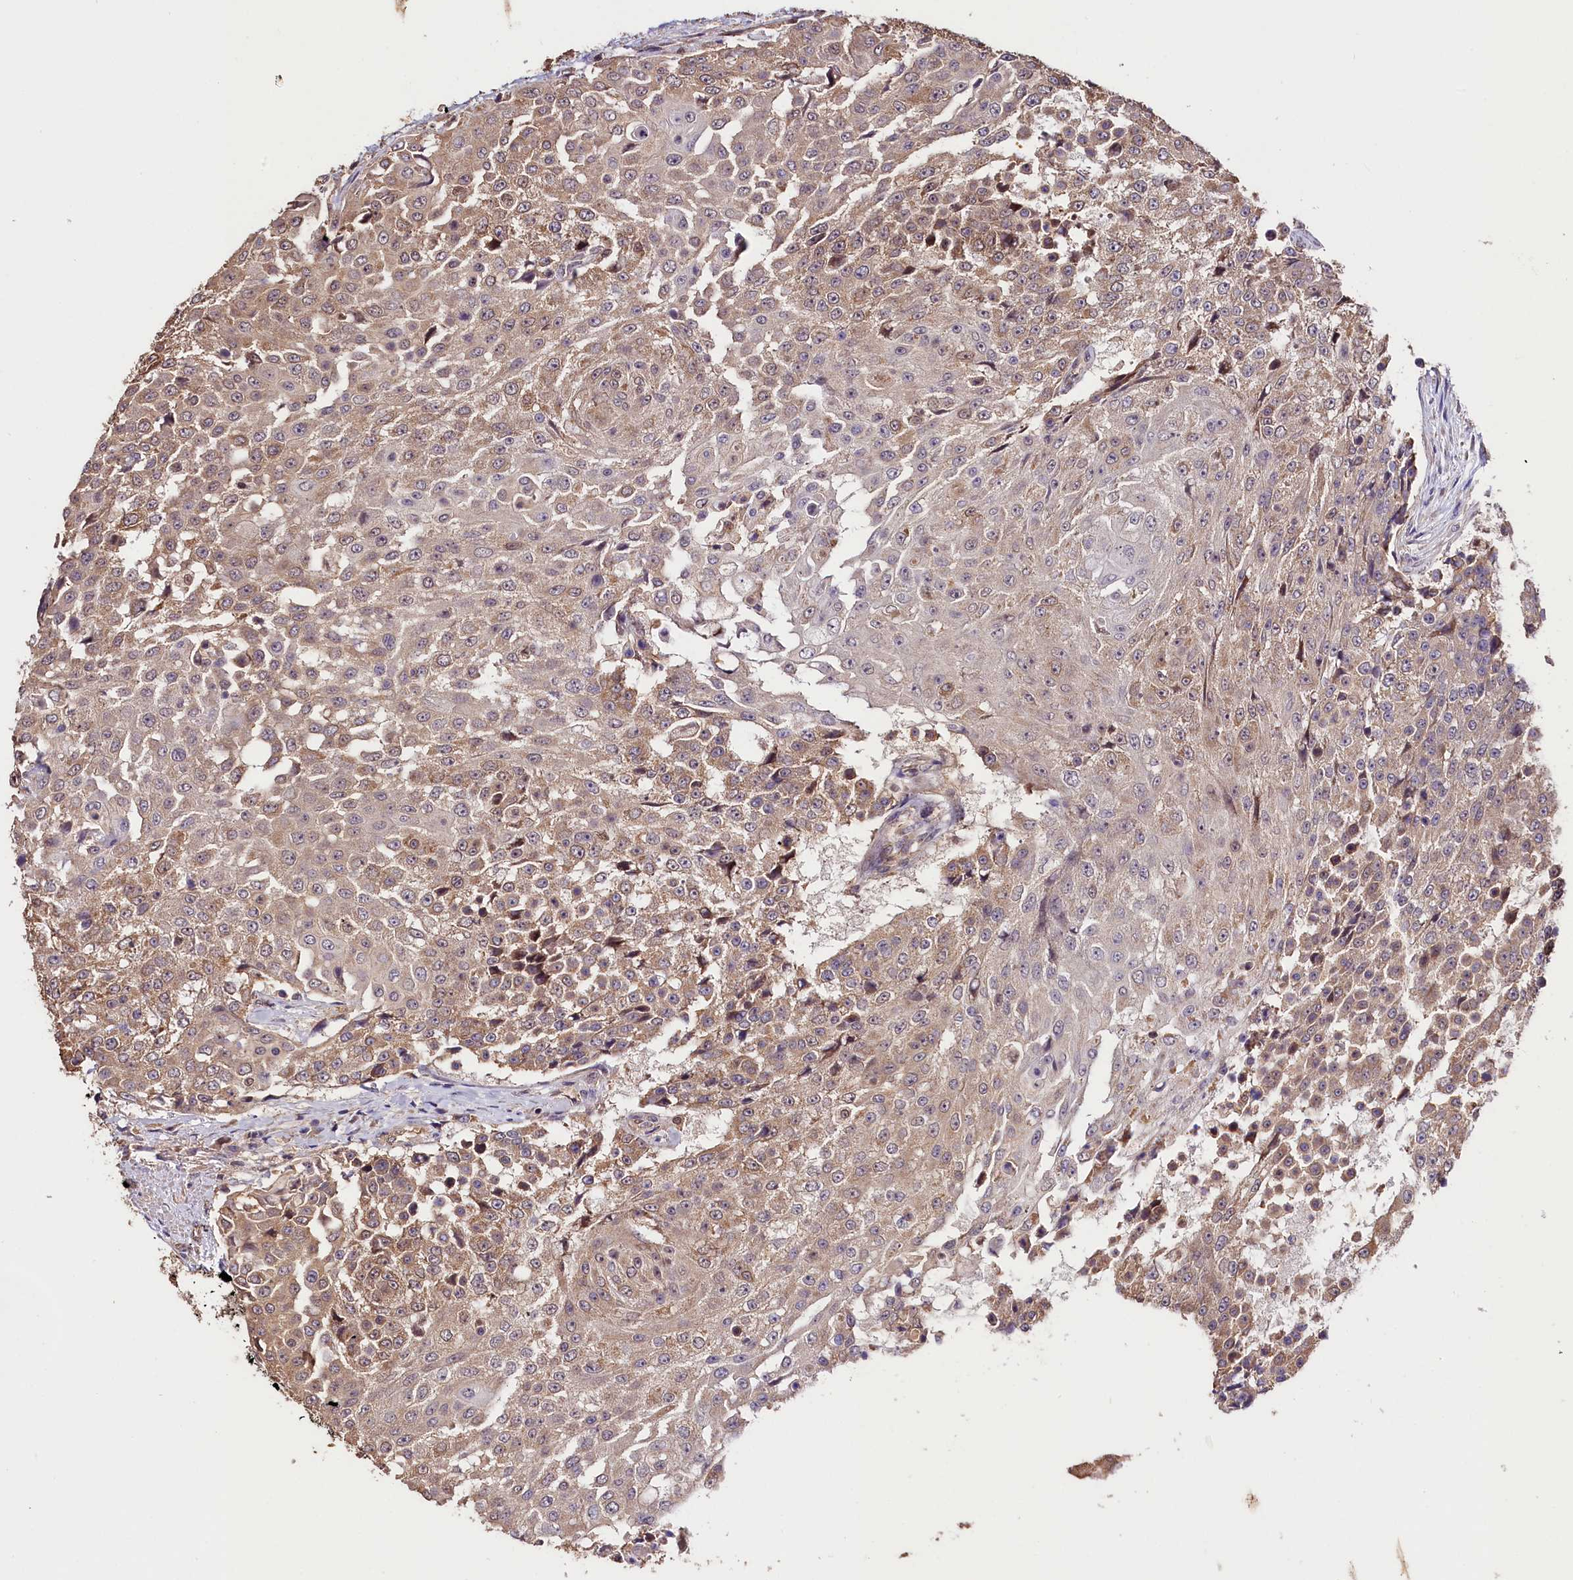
{"staining": {"intensity": "weak", "quantity": ">75%", "location": "cytoplasmic/membranous"}, "tissue": "urothelial cancer", "cell_type": "Tumor cells", "image_type": "cancer", "snomed": [{"axis": "morphology", "description": "Urothelial carcinoma, High grade"}, {"axis": "topography", "description": "Urinary bladder"}], "caption": "There is low levels of weak cytoplasmic/membranous positivity in tumor cells of urothelial cancer, as demonstrated by immunohistochemical staining (brown color).", "gene": "CES3", "patient": {"sex": "female", "age": 63}}